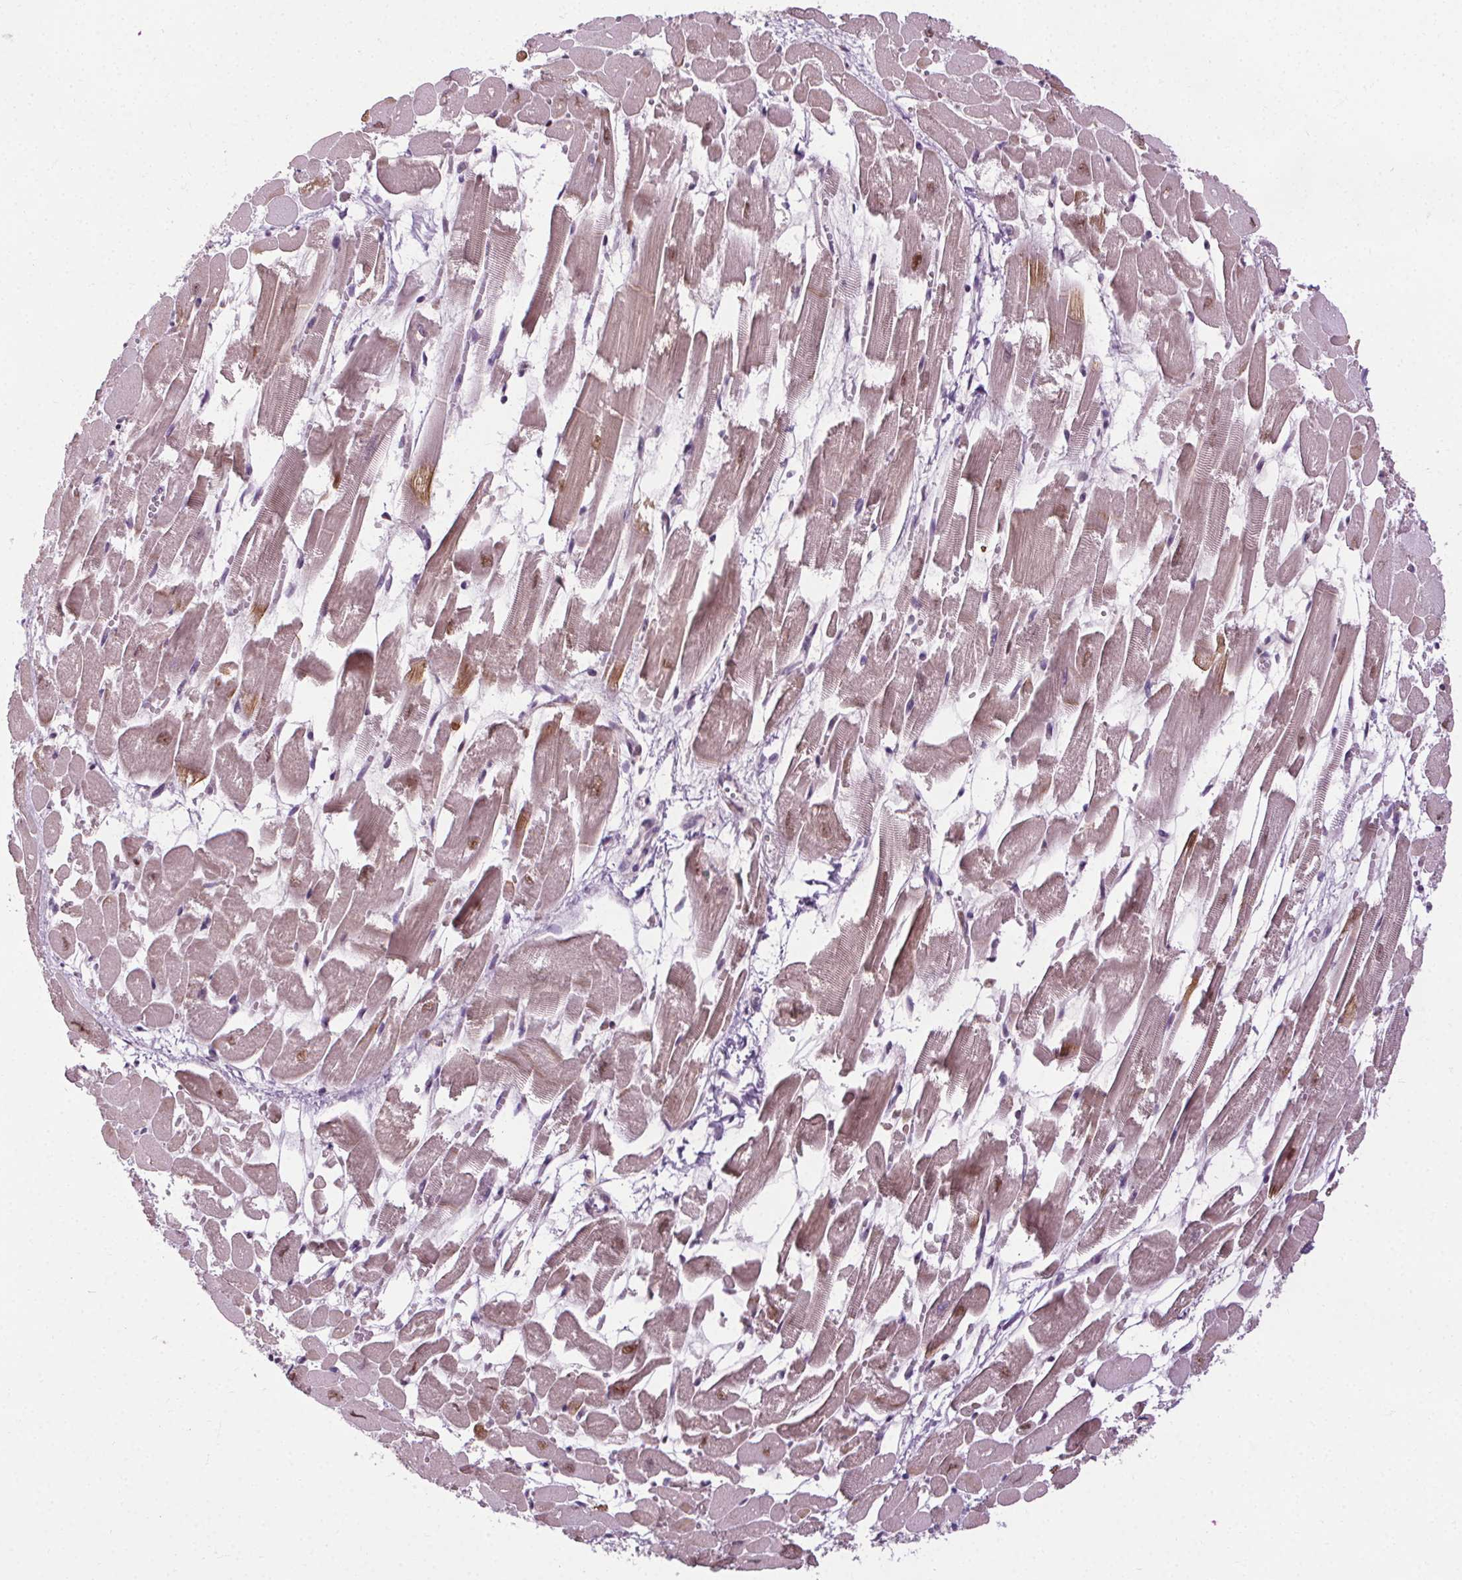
{"staining": {"intensity": "weak", "quantity": ">75%", "location": "cytoplasmic/membranous"}, "tissue": "heart muscle", "cell_type": "Cardiomyocytes", "image_type": "normal", "snomed": [{"axis": "morphology", "description": "Normal tissue, NOS"}, {"axis": "topography", "description": "Heart"}], "caption": "Immunohistochemical staining of benign heart muscle displays >75% levels of weak cytoplasmic/membranous protein positivity in approximately >75% of cardiomyocytes.", "gene": "CEBPA", "patient": {"sex": "female", "age": 52}}